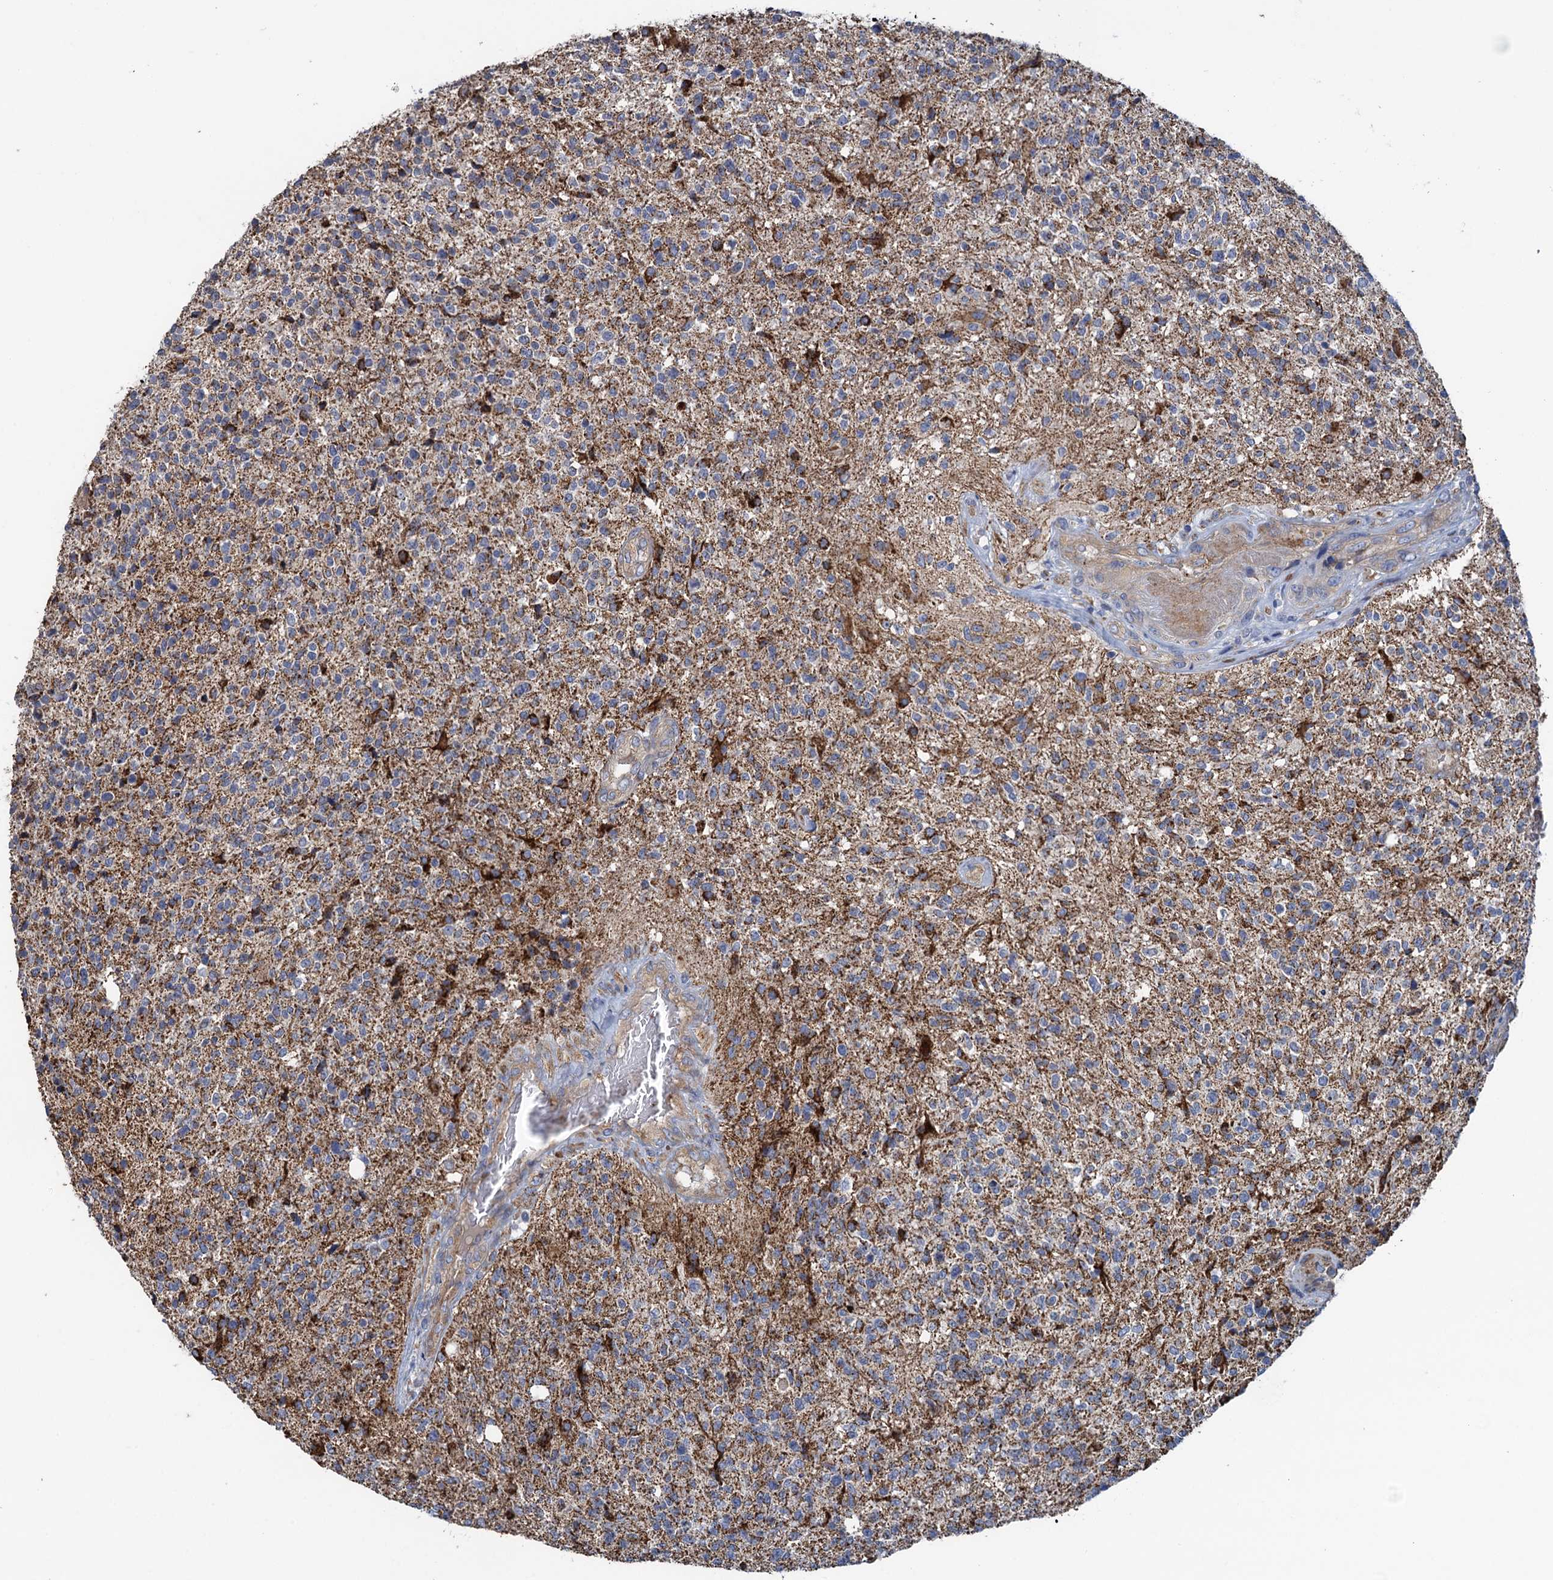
{"staining": {"intensity": "strong", "quantity": "<25%", "location": "cytoplasmic/membranous"}, "tissue": "glioma", "cell_type": "Tumor cells", "image_type": "cancer", "snomed": [{"axis": "morphology", "description": "Glioma, malignant, High grade"}, {"axis": "topography", "description": "Brain"}], "caption": "Immunohistochemical staining of human malignant glioma (high-grade) reveals strong cytoplasmic/membranous protein staining in approximately <25% of tumor cells.", "gene": "GCSH", "patient": {"sex": "male", "age": 56}}